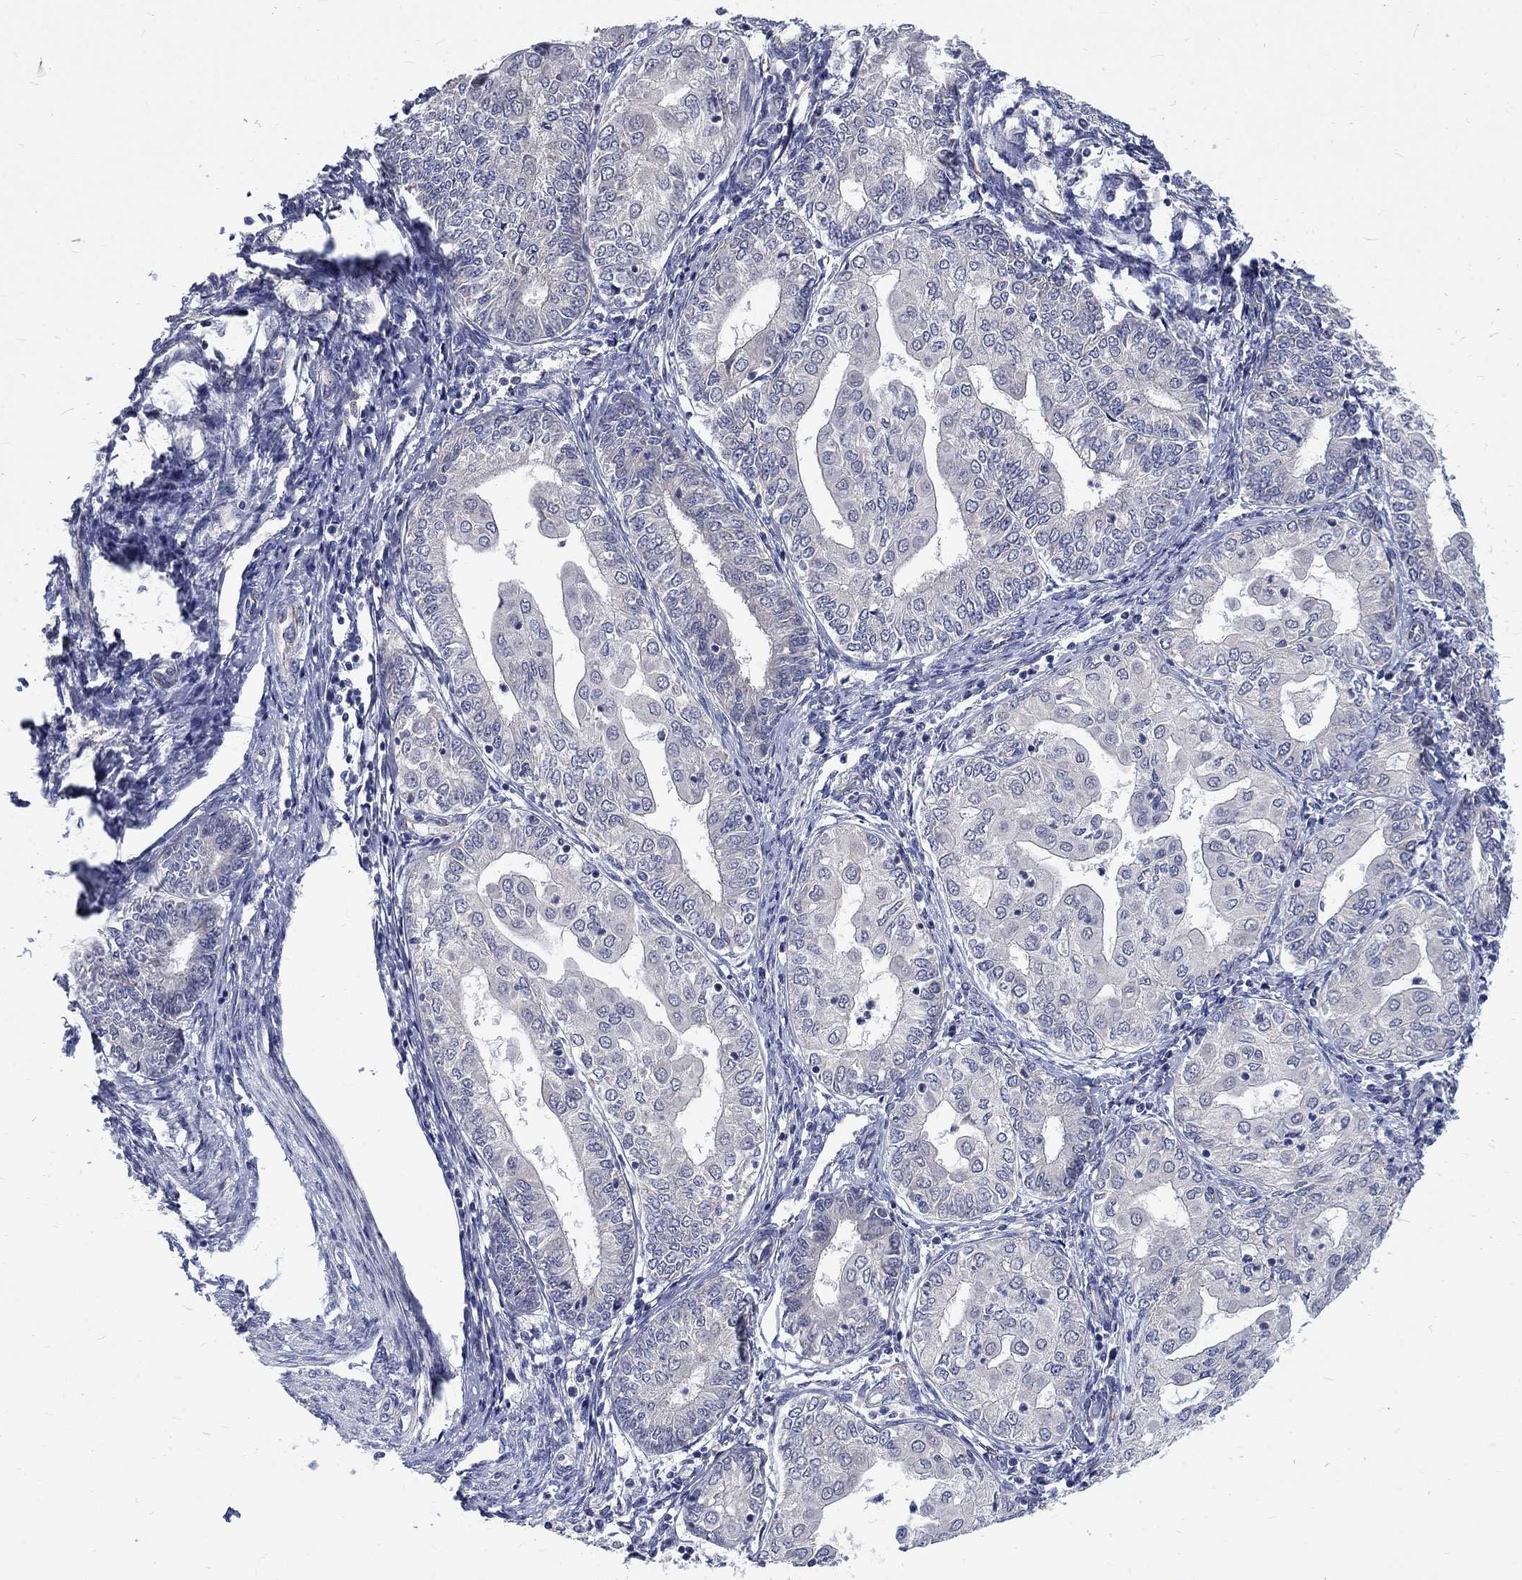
{"staining": {"intensity": "negative", "quantity": "none", "location": "none"}, "tissue": "endometrial cancer", "cell_type": "Tumor cells", "image_type": "cancer", "snomed": [{"axis": "morphology", "description": "Adenocarcinoma, NOS"}, {"axis": "topography", "description": "Endometrium"}], "caption": "The micrograph demonstrates no staining of tumor cells in endometrial adenocarcinoma.", "gene": "PHKA1", "patient": {"sex": "female", "age": 68}}